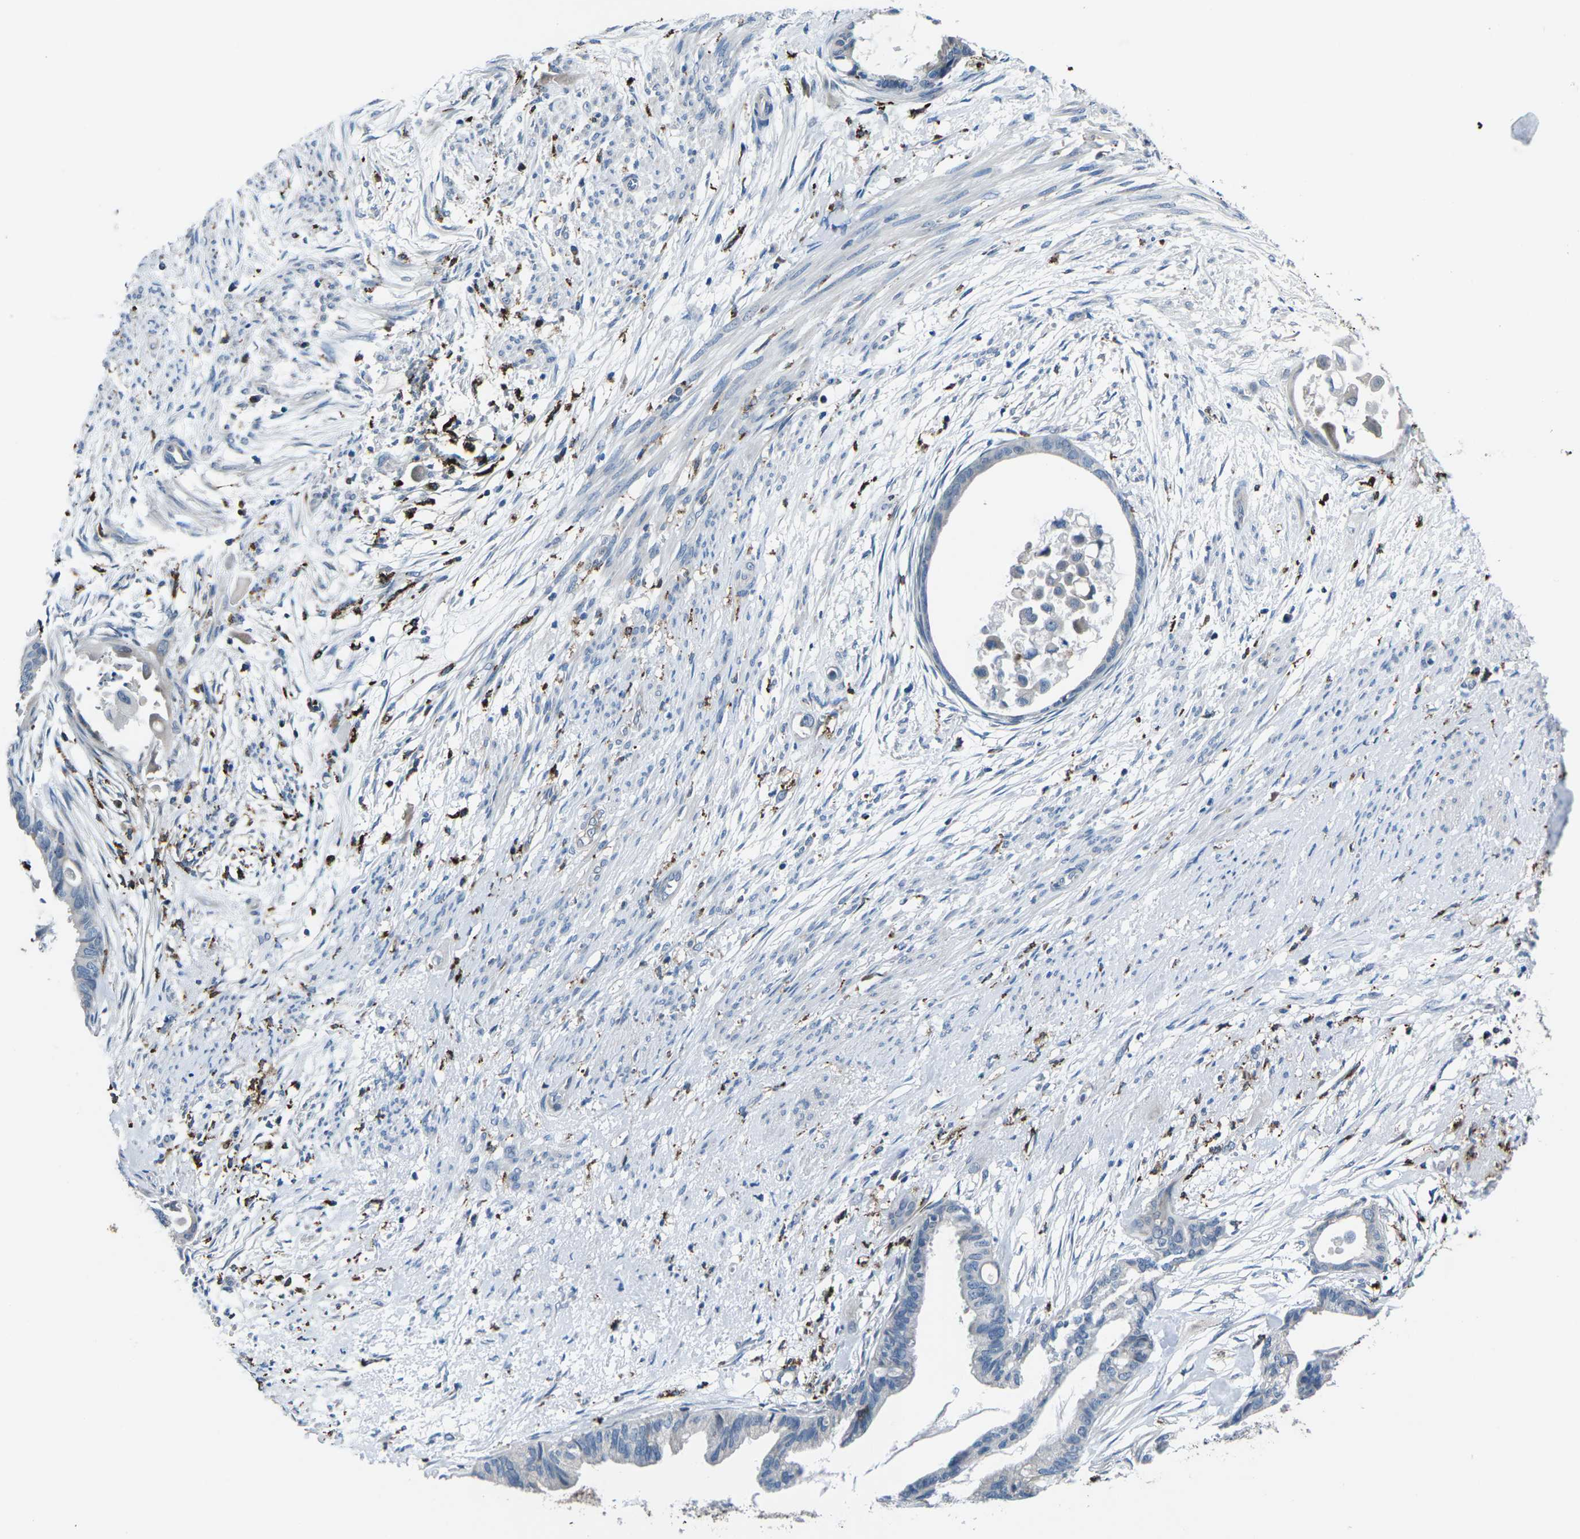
{"staining": {"intensity": "negative", "quantity": "none", "location": "none"}, "tissue": "cervical cancer", "cell_type": "Tumor cells", "image_type": "cancer", "snomed": [{"axis": "morphology", "description": "Normal tissue, NOS"}, {"axis": "morphology", "description": "Adenocarcinoma, NOS"}, {"axis": "topography", "description": "Cervix"}, {"axis": "topography", "description": "Endometrium"}], "caption": "Tumor cells show no significant staining in adenocarcinoma (cervical).", "gene": "PTPN1", "patient": {"sex": "female", "age": 86}}